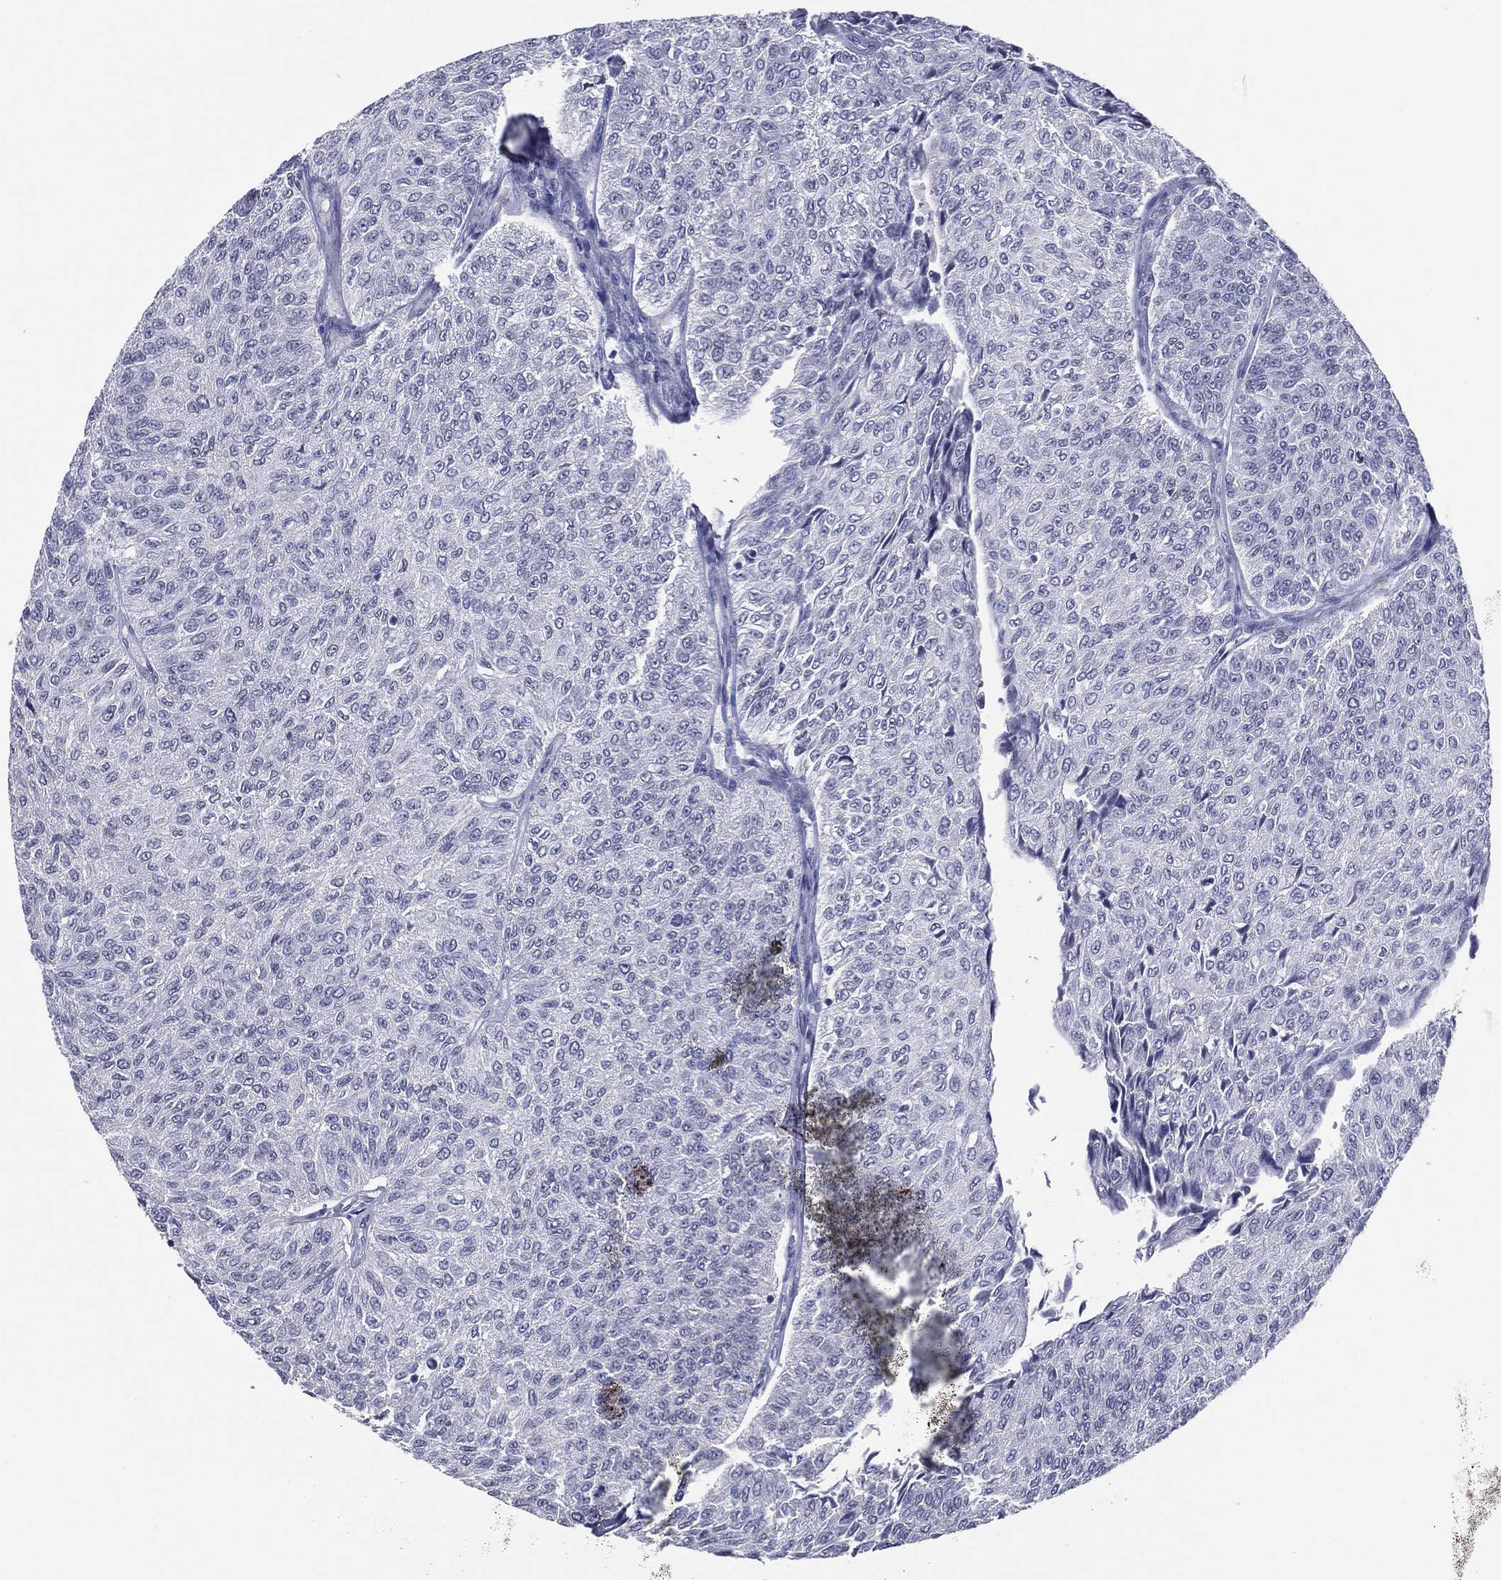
{"staining": {"intensity": "negative", "quantity": "none", "location": "none"}, "tissue": "urothelial cancer", "cell_type": "Tumor cells", "image_type": "cancer", "snomed": [{"axis": "morphology", "description": "Urothelial carcinoma, Low grade"}, {"axis": "topography", "description": "Urinary bladder"}], "caption": "This is an immunohistochemistry micrograph of low-grade urothelial carcinoma. There is no positivity in tumor cells.", "gene": "TFAP2A", "patient": {"sex": "male", "age": 78}}